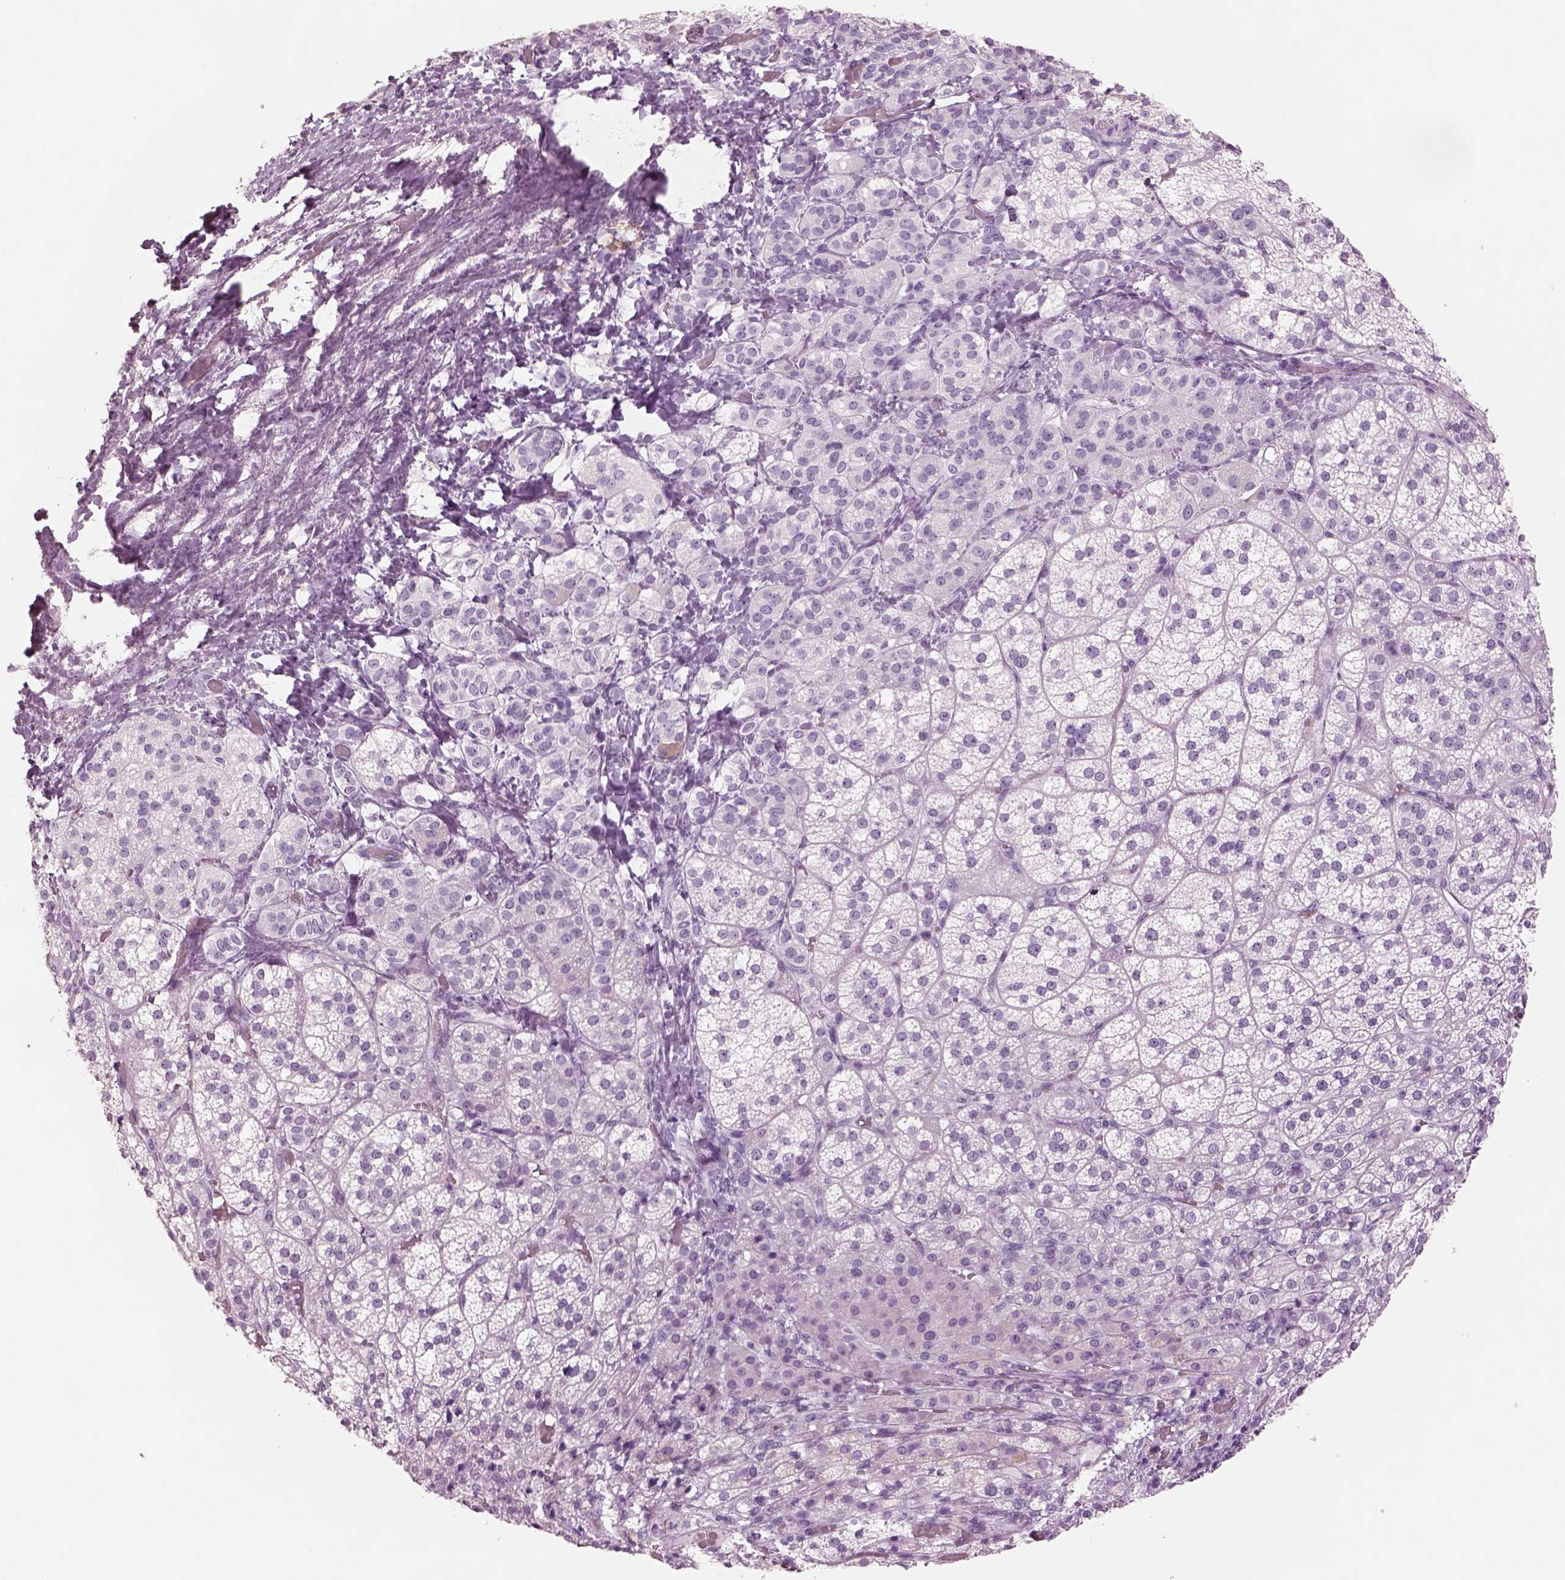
{"staining": {"intensity": "negative", "quantity": "none", "location": "none"}, "tissue": "adrenal gland", "cell_type": "Glandular cells", "image_type": "normal", "snomed": [{"axis": "morphology", "description": "Normal tissue, NOS"}, {"axis": "topography", "description": "Adrenal gland"}], "caption": "A high-resolution photomicrograph shows immunohistochemistry staining of normal adrenal gland, which demonstrates no significant expression in glandular cells.", "gene": "RHO", "patient": {"sex": "female", "age": 60}}